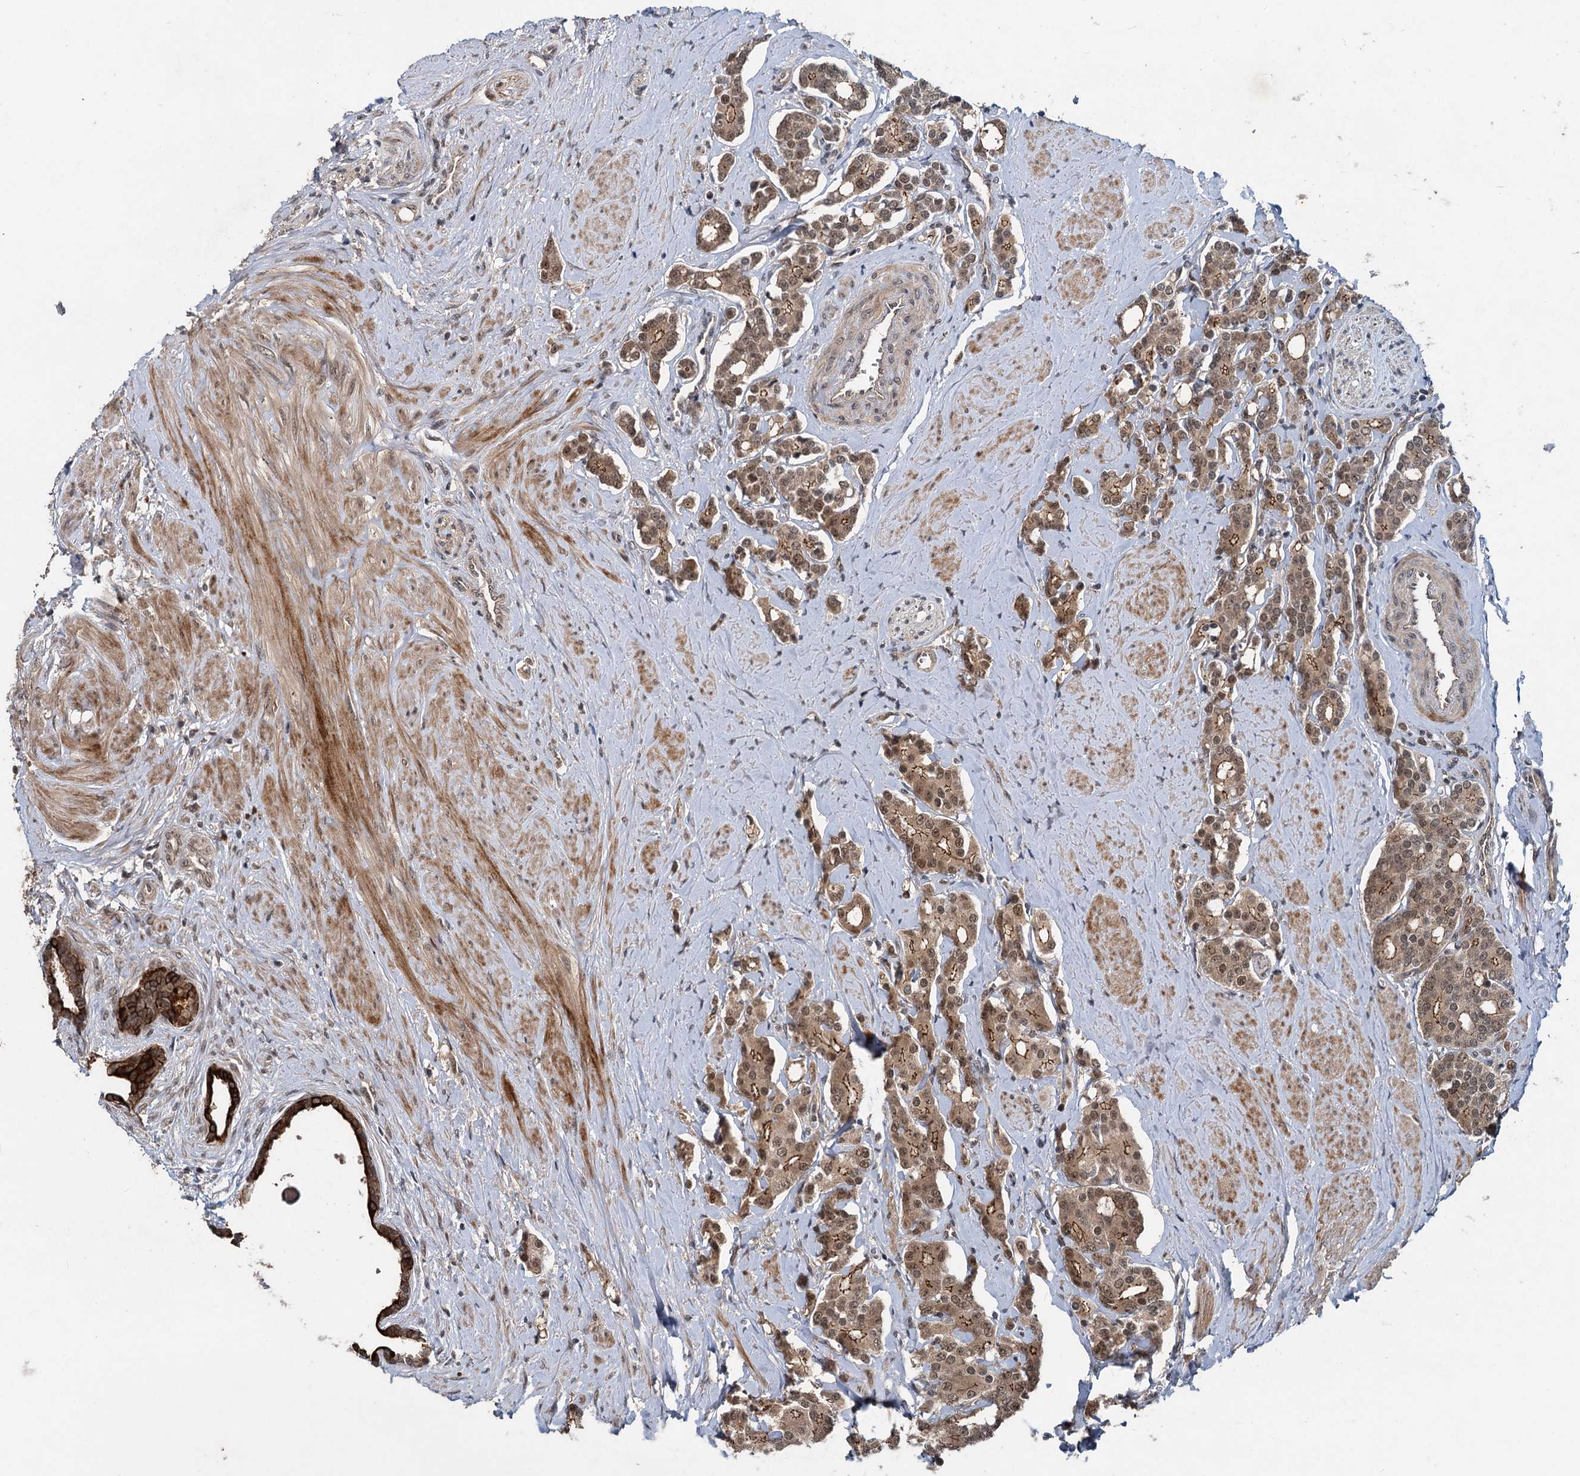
{"staining": {"intensity": "moderate", "quantity": ">75%", "location": "cytoplasmic/membranous,nuclear"}, "tissue": "prostate cancer", "cell_type": "Tumor cells", "image_type": "cancer", "snomed": [{"axis": "morphology", "description": "Adenocarcinoma, High grade"}, {"axis": "topography", "description": "Prostate"}], "caption": "Immunohistochemical staining of prostate cancer (high-grade adenocarcinoma) exhibits medium levels of moderate cytoplasmic/membranous and nuclear staining in approximately >75% of tumor cells.", "gene": "RITA1", "patient": {"sex": "male", "age": 62}}